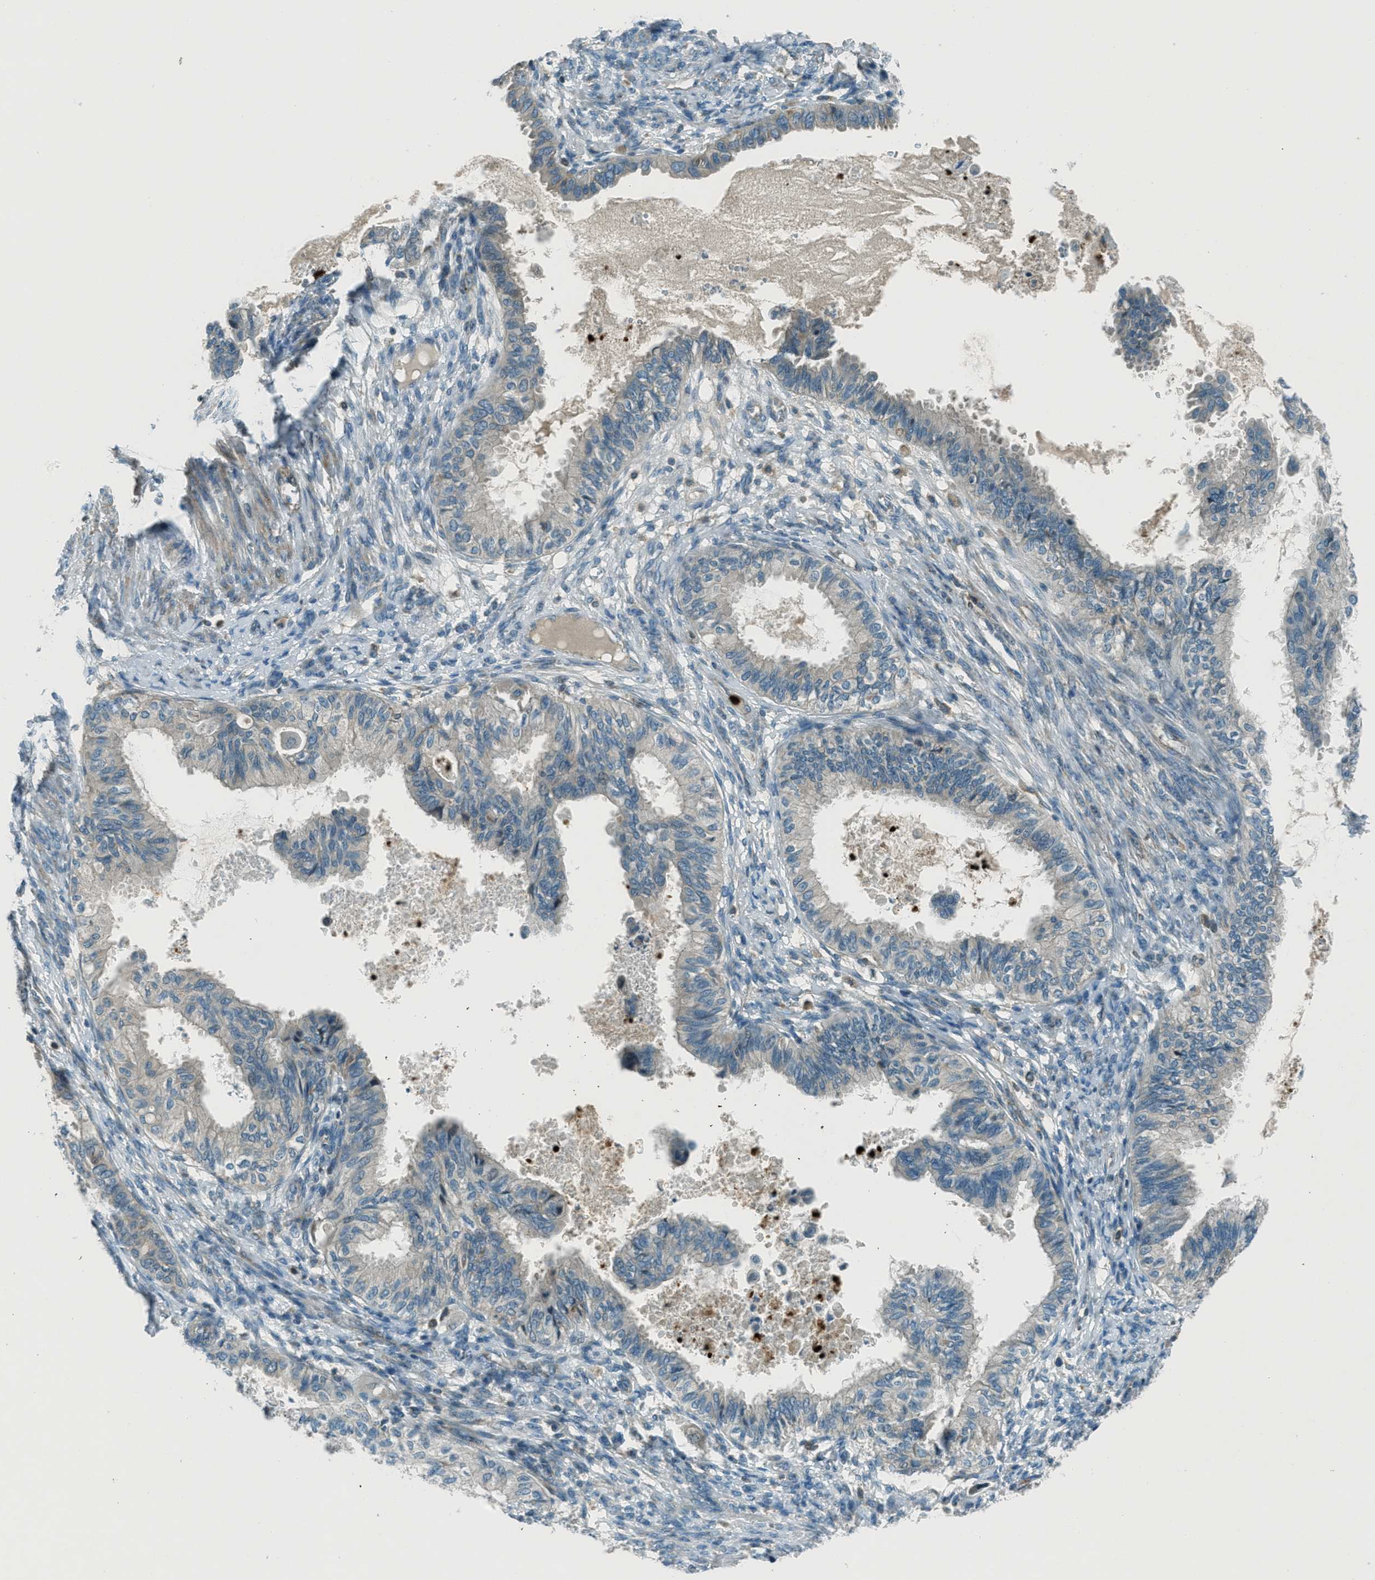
{"staining": {"intensity": "negative", "quantity": "none", "location": "none"}, "tissue": "cervical cancer", "cell_type": "Tumor cells", "image_type": "cancer", "snomed": [{"axis": "morphology", "description": "Normal tissue, NOS"}, {"axis": "morphology", "description": "Adenocarcinoma, NOS"}, {"axis": "topography", "description": "Cervix"}, {"axis": "topography", "description": "Endometrium"}], "caption": "Human cervical cancer (adenocarcinoma) stained for a protein using immunohistochemistry reveals no positivity in tumor cells.", "gene": "FAR1", "patient": {"sex": "female", "age": 86}}